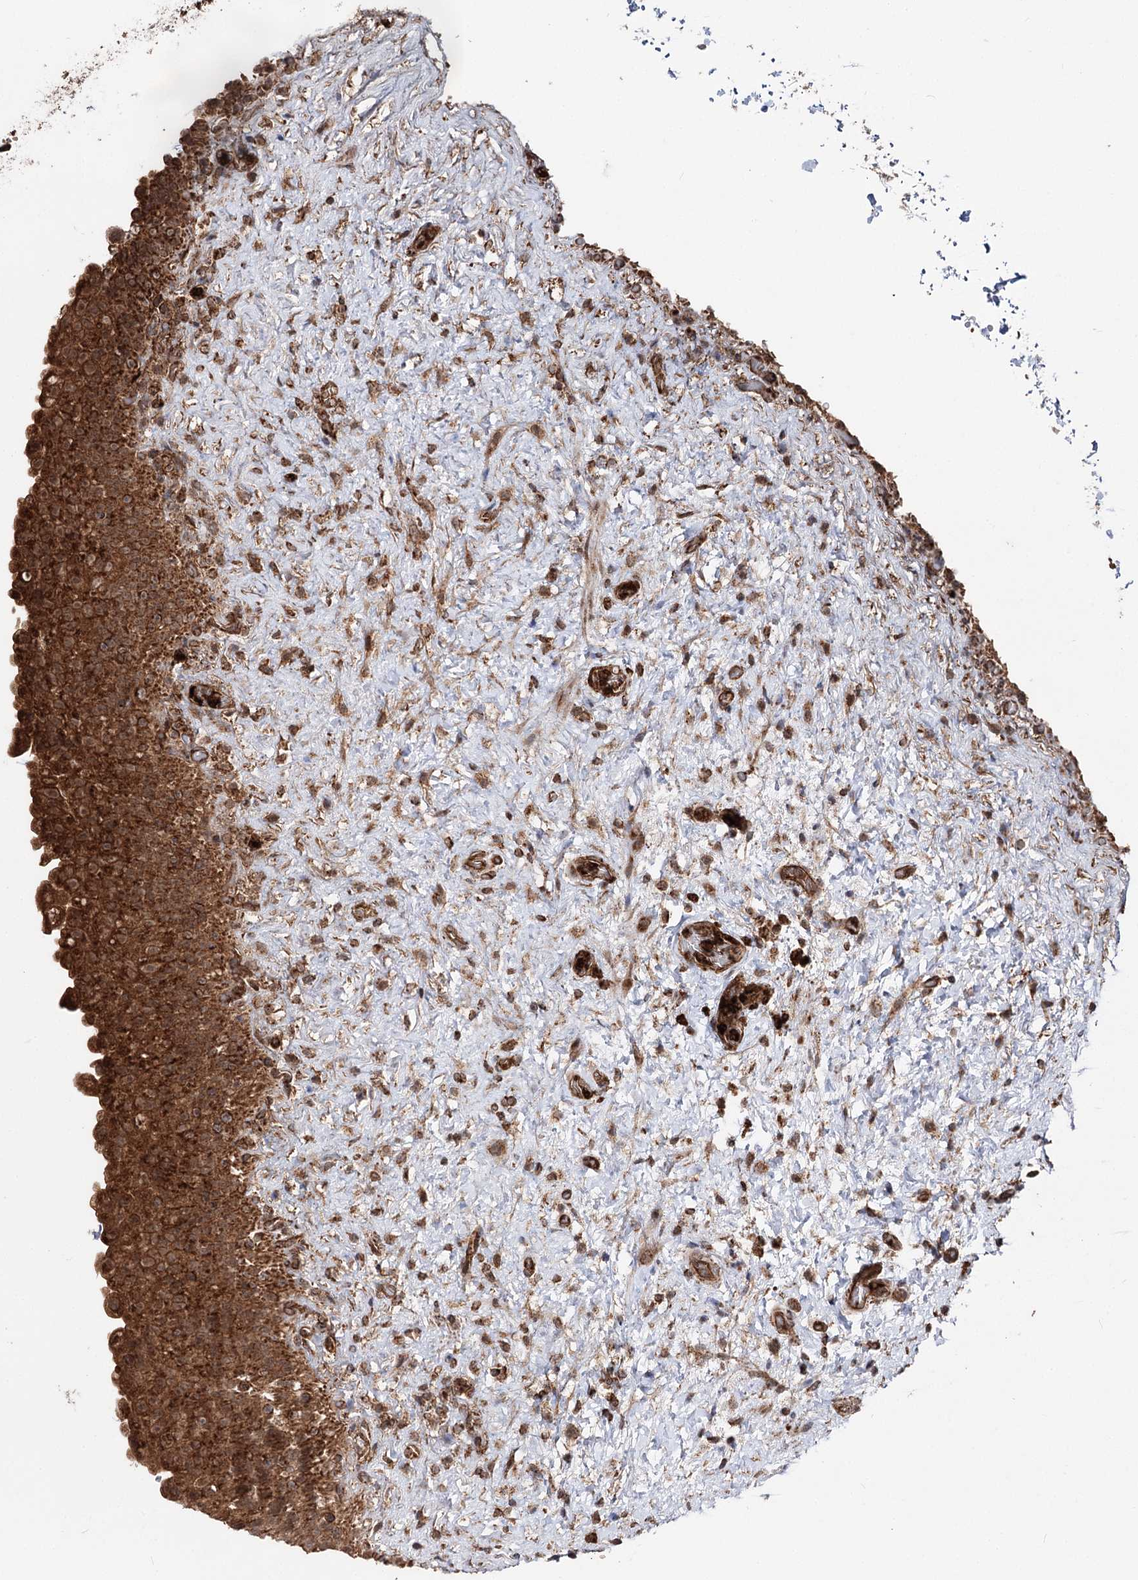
{"staining": {"intensity": "strong", "quantity": ">75%", "location": "cytoplasmic/membranous"}, "tissue": "urinary bladder", "cell_type": "Urothelial cells", "image_type": "normal", "snomed": [{"axis": "morphology", "description": "Normal tissue, NOS"}, {"axis": "topography", "description": "Urinary bladder"}], "caption": "An IHC photomicrograph of unremarkable tissue is shown. Protein staining in brown highlights strong cytoplasmic/membranous positivity in urinary bladder within urothelial cells. The staining was performed using DAB to visualize the protein expression in brown, while the nuclei were stained in blue with hematoxylin (Magnification: 20x).", "gene": "FGFR1OP2", "patient": {"sex": "female", "age": 27}}